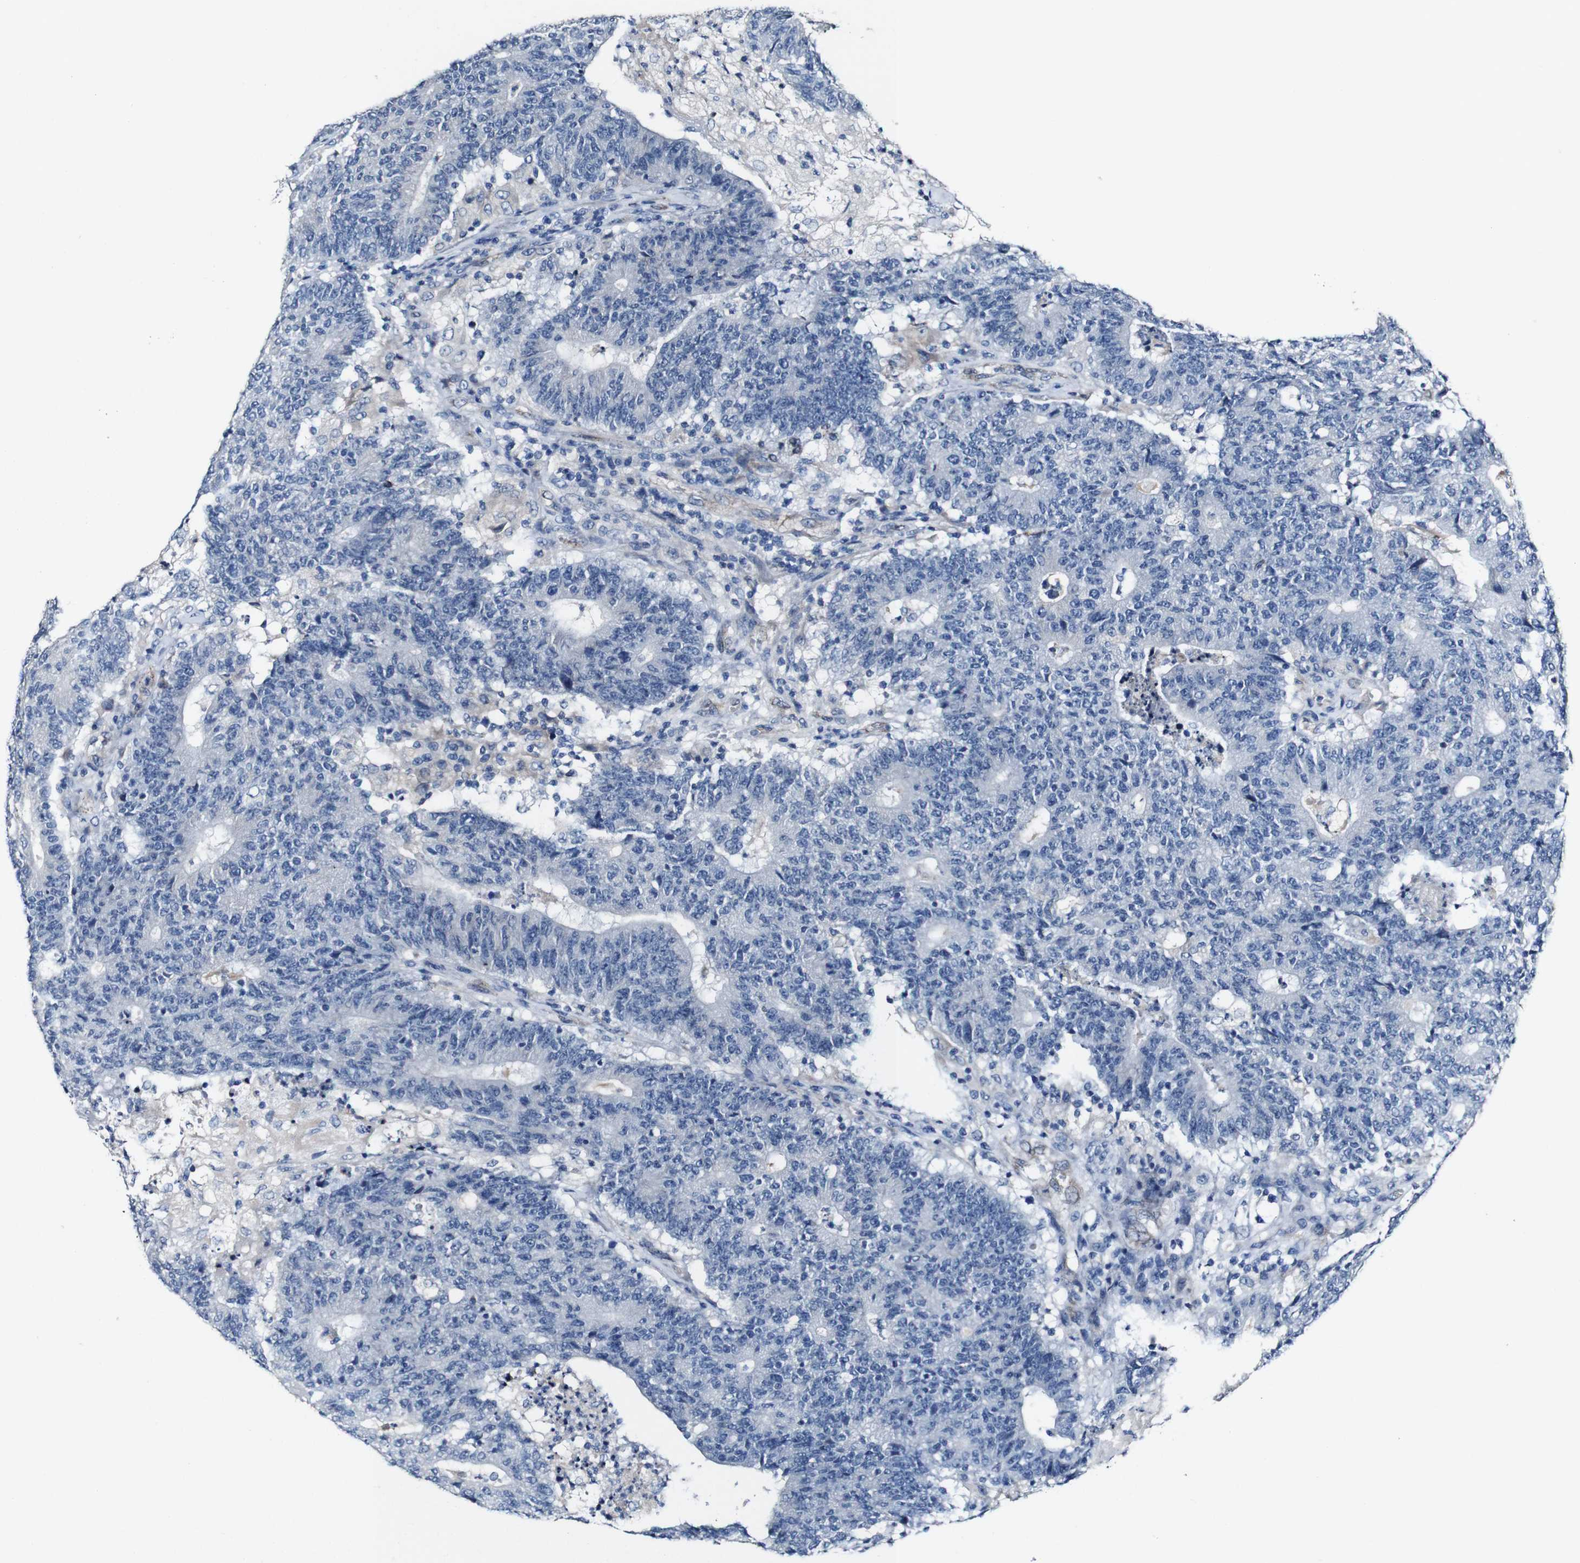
{"staining": {"intensity": "negative", "quantity": "none", "location": "none"}, "tissue": "colorectal cancer", "cell_type": "Tumor cells", "image_type": "cancer", "snomed": [{"axis": "morphology", "description": "Normal tissue, NOS"}, {"axis": "morphology", "description": "Adenocarcinoma, NOS"}, {"axis": "topography", "description": "Colon"}], "caption": "Human colorectal cancer (adenocarcinoma) stained for a protein using immunohistochemistry exhibits no expression in tumor cells.", "gene": "GRAMD1A", "patient": {"sex": "female", "age": 75}}